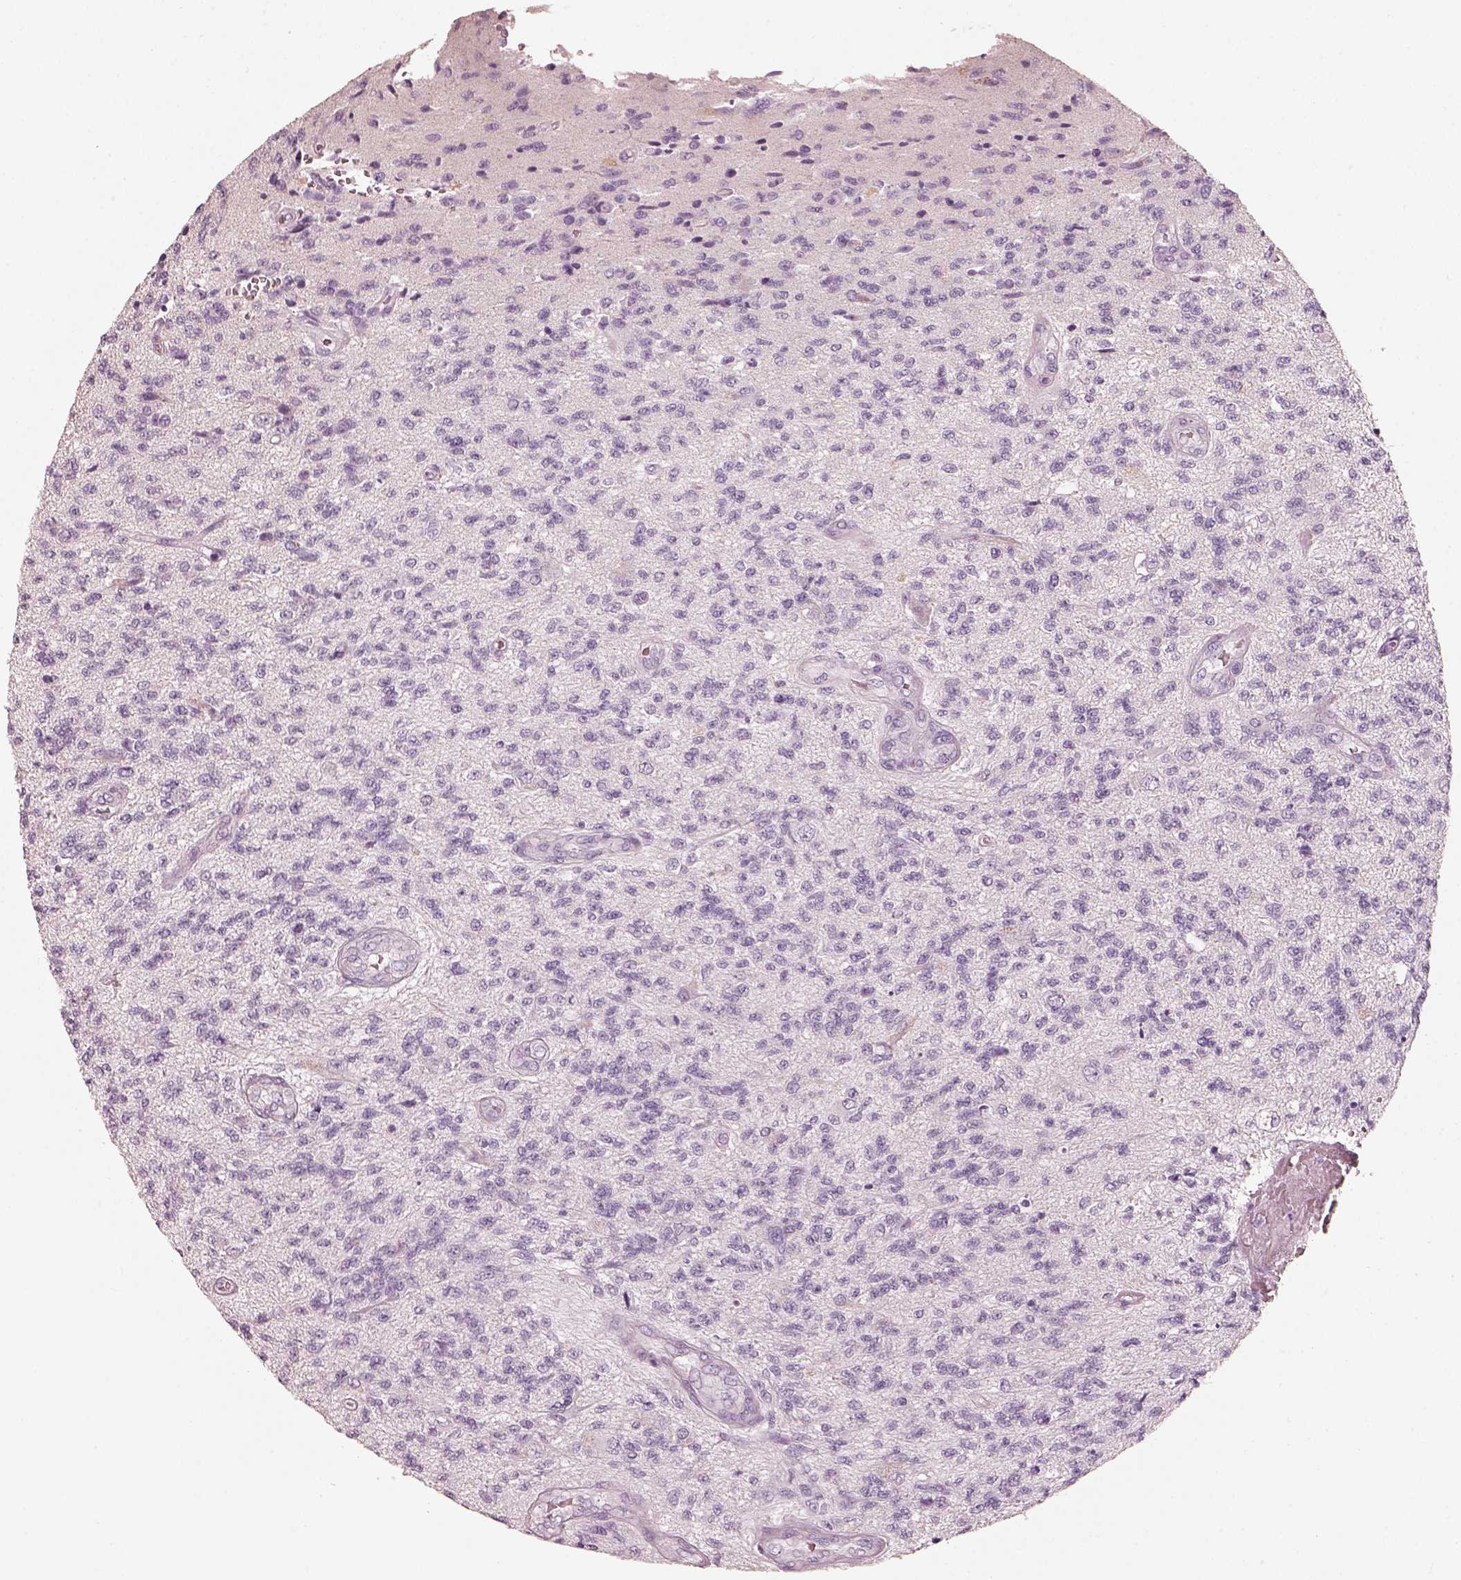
{"staining": {"intensity": "negative", "quantity": "none", "location": "none"}, "tissue": "glioma", "cell_type": "Tumor cells", "image_type": "cancer", "snomed": [{"axis": "morphology", "description": "Glioma, malignant, High grade"}, {"axis": "topography", "description": "Brain"}], "caption": "IHC image of human malignant glioma (high-grade) stained for a protein (brown), which reveals no expression in tumor cells.", "gene": "R3HDML", "patient": {"sex": "male", "age": 56}}